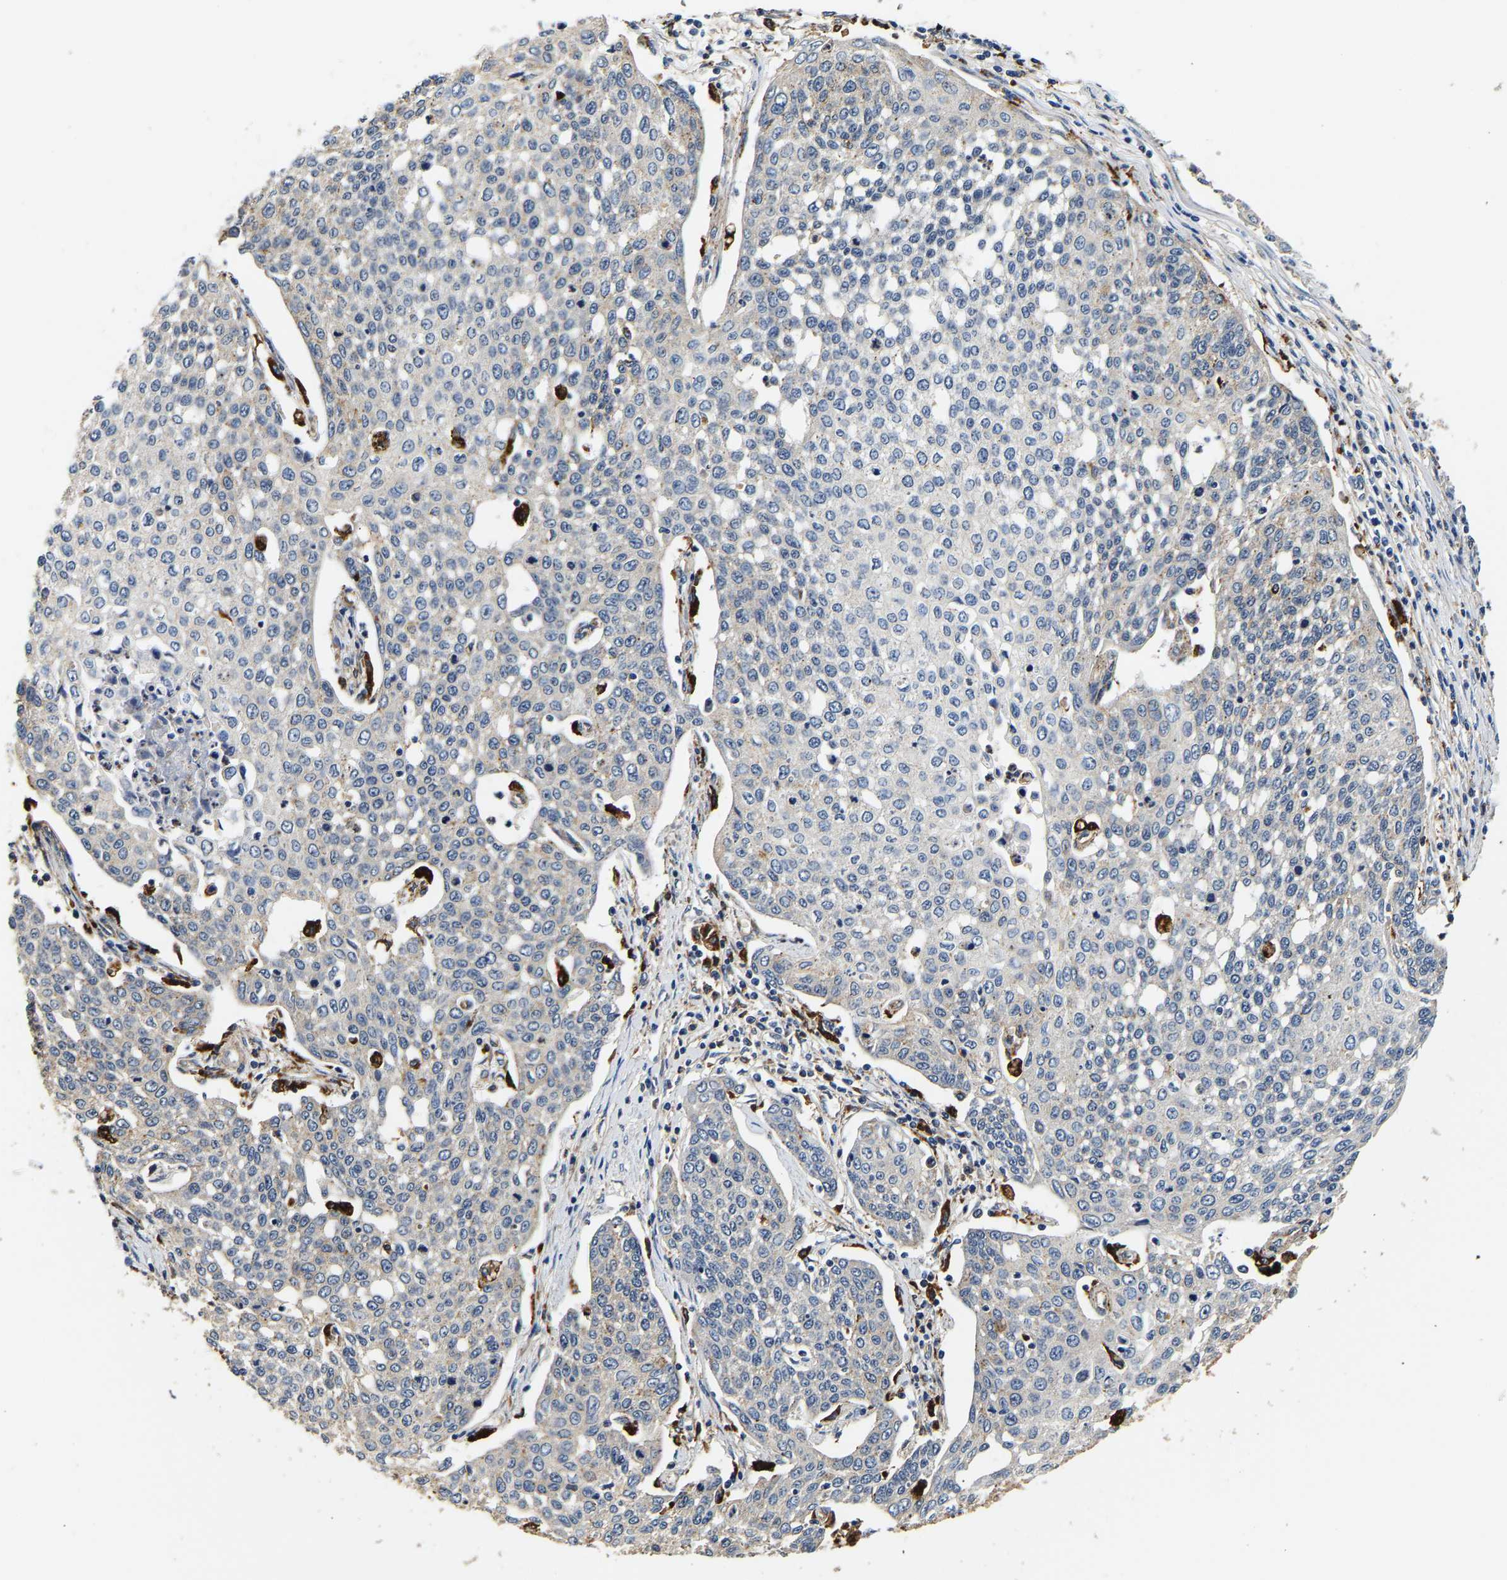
{"staining": {"intensity": "negative", "quantity": "none", "location": "none"}, "tissue": "cervical cancer", "cell_type": "Tumor cells", "image_type": "cancer", "snomed": [{"axis": "morphology", "description": "Squamous cell carcinoma, NOS"}, {"axis": "topography", "description": "Cervix"}], "caption": "IHC of squamous cell carcinoma (cervical) exhibits no positivity in tumor cells. (Brightfield microscopy of DAB immunohistochemistry (IHC) at high magnification).", "gene": "SMU1", "patient": {"sex": "female", "age": 34}}